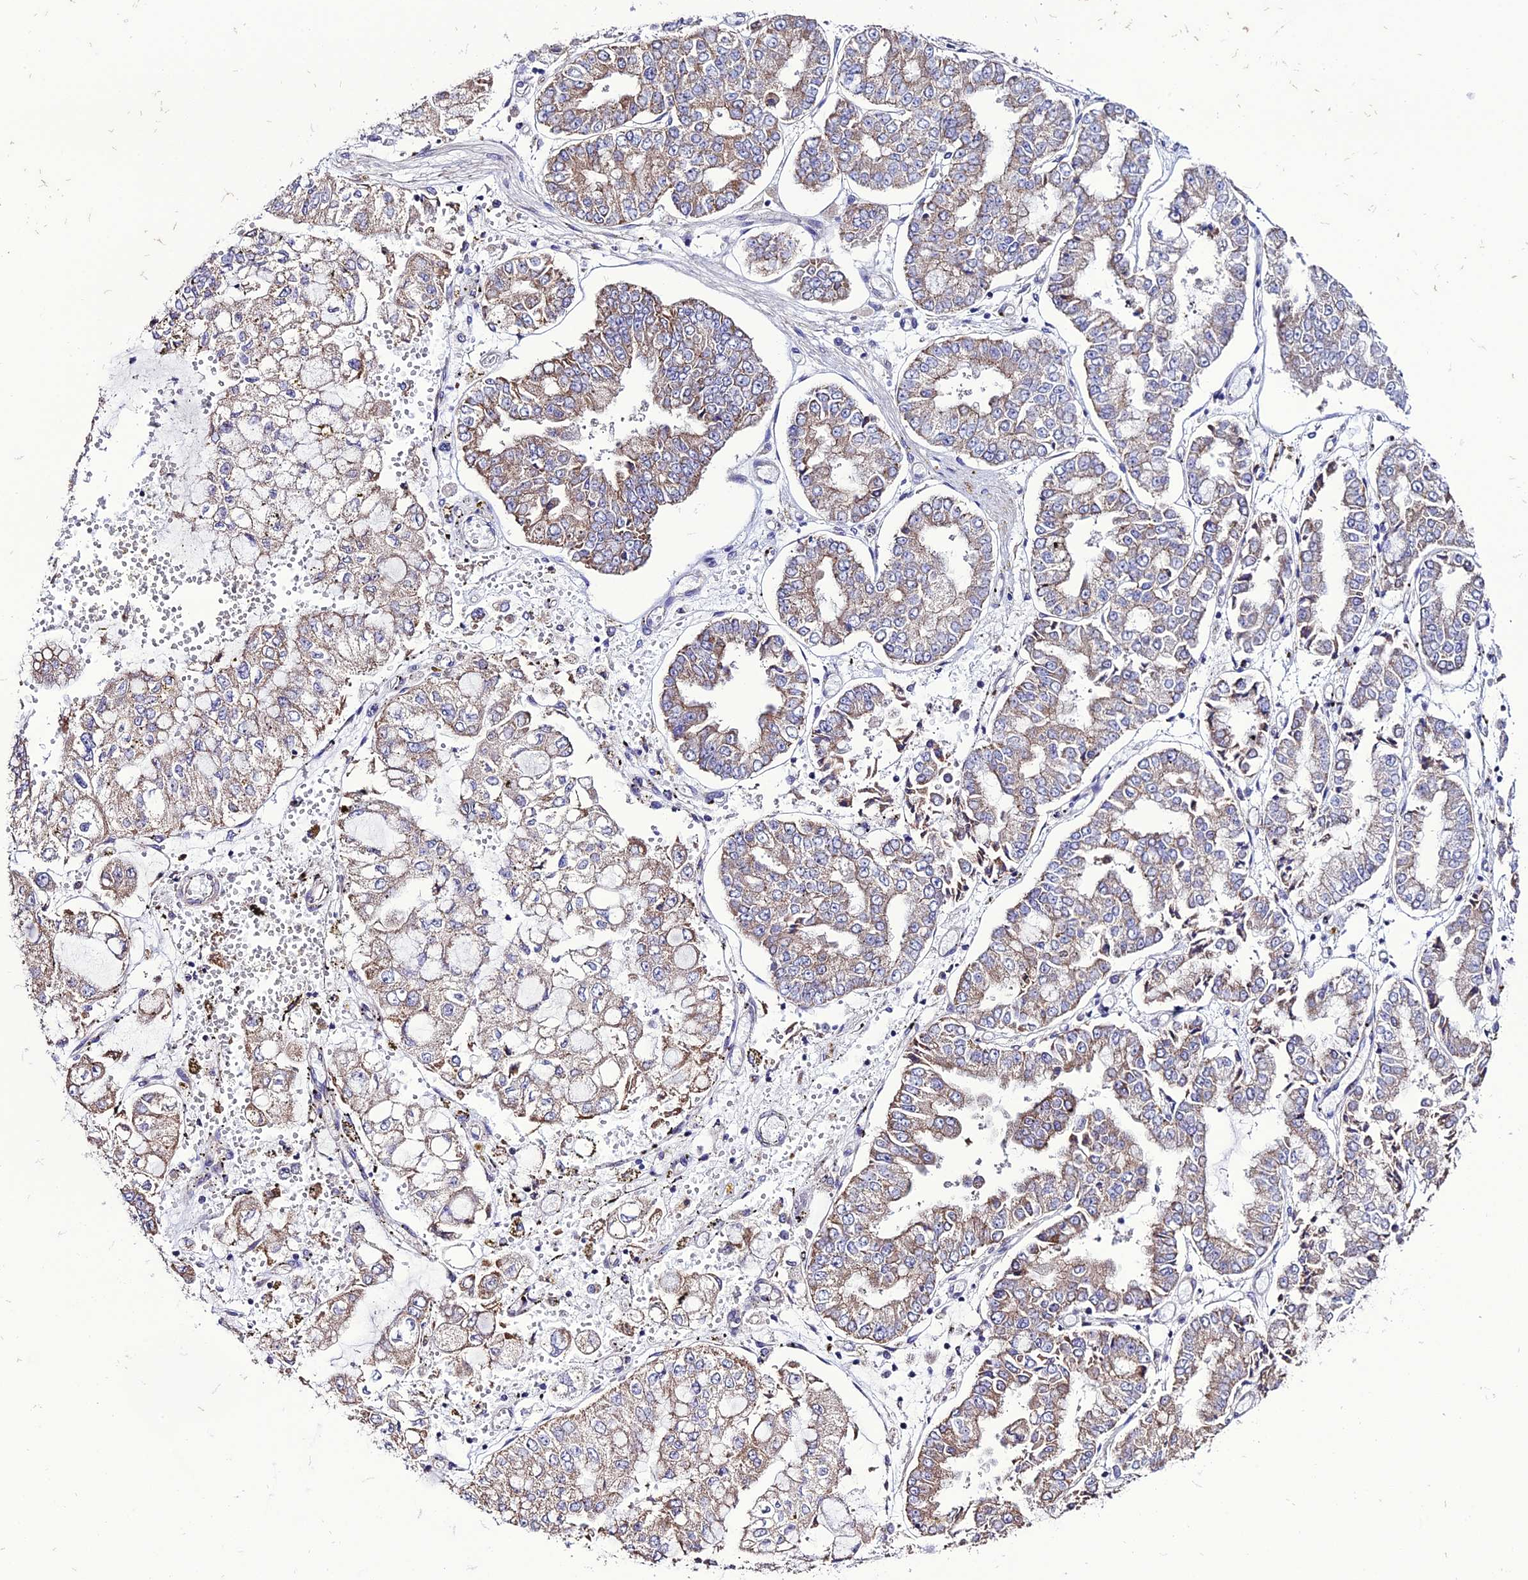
{"staining": {"intensity": "moderate", "quantity": "<25%", "location": "cytoplasmic/membranous"}, "tissue": "stomach cancer", "cell_type": "Tumor cells", "image_type": "cancer", "snomed": [{"axis": "morphology", "description": "Adenocarcinoma, NOS"}, {"axis": "topography", "description": "Stomach"}], "caption": "IHC of stomach cancer (adenocarcinoma) shows low levels of moderate cytoplasmic/membranous positivity in approximately <25% of tumor cells. The staining is performed using DAB (3,3'-diaminobenzidine) brown chromogen to label protein expression. The nuclei are counter-stained blue using hematoxylin.", "gene": "HOGA1", "patient": {"sex": "male", "age": 76}}